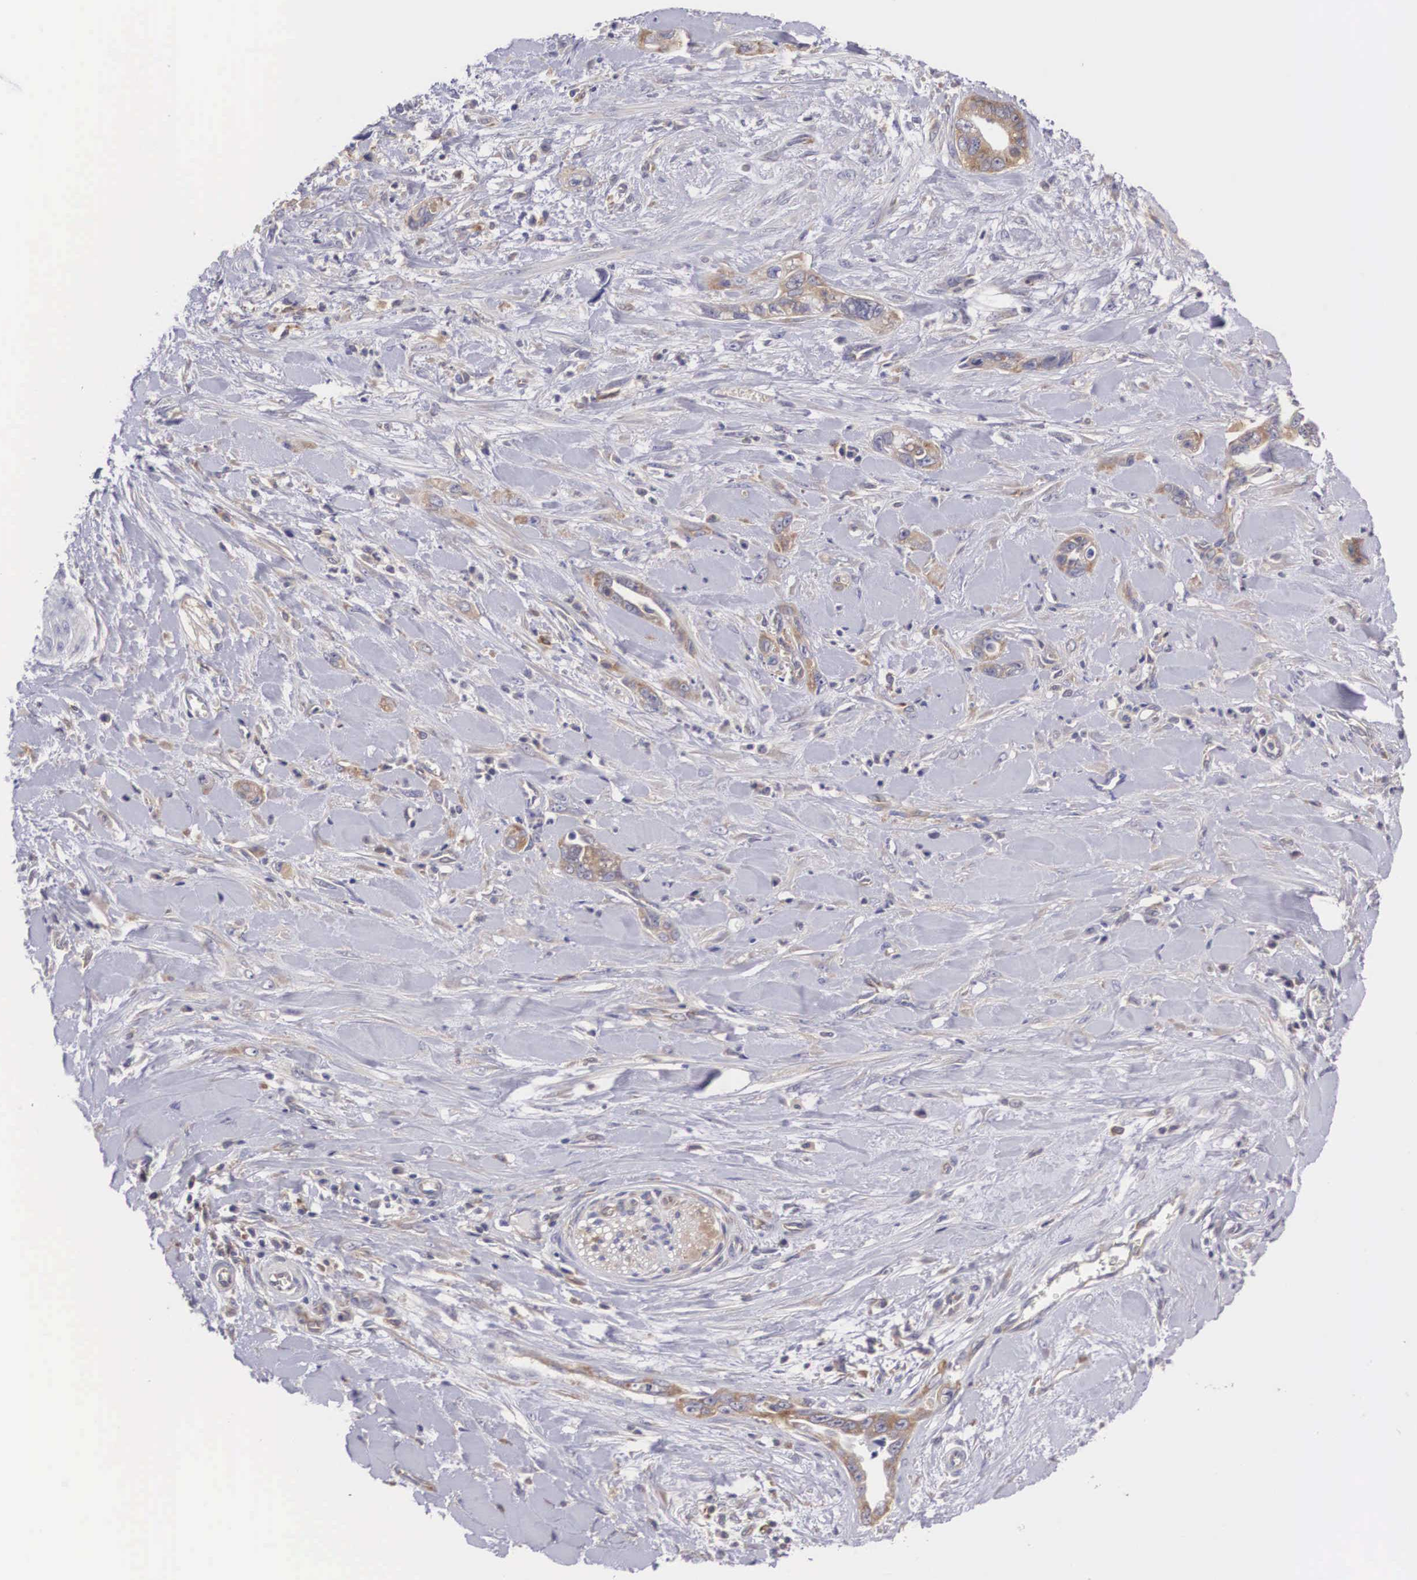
{"staining": {"intensity": "weak", "quantity": "25%-75%", "location": "cytoplasmic/membranous"}, "tissue": "pancreatic cancer", "cell_type": "Tumor cells", "image_type": "cancer", "snomed": [{"axis": "morphology", "description": "Adenocarcinoma, NOS"}, {"axis": "topography", "description": "Pancreas"}], "caption": "The immunohistochemical stain labels weak cytoplasmic/membranous positivity in tumor cells of pancreatic cancer tissue.", "gene": "GRIPAP1", "patient": {"sex": "male", "age": 69}}